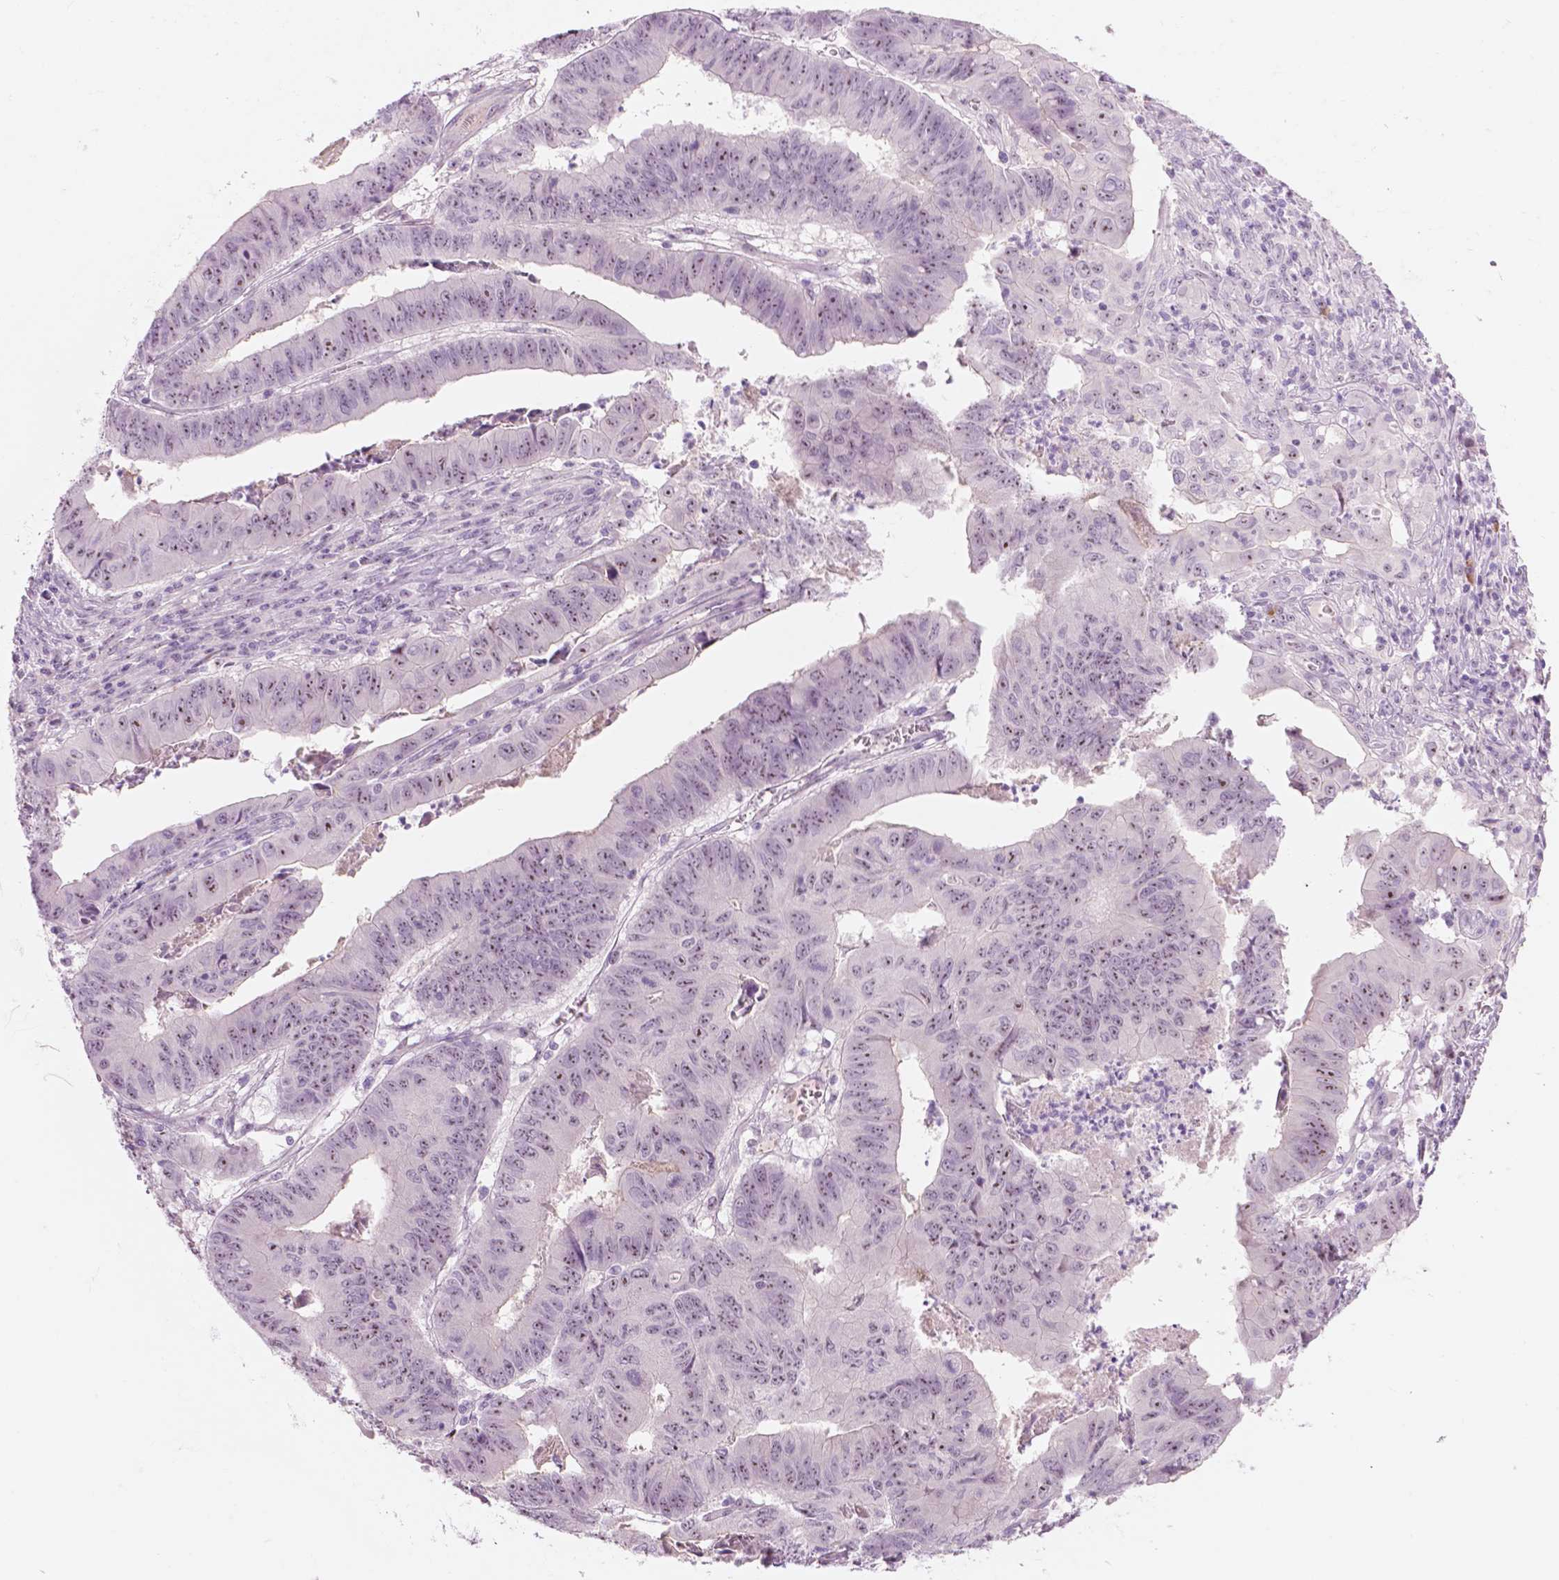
{"staining": {"intensity": "moderate", "quantity": "25%-75%", "location": "nuclear"}, "tissue": "stomach cancer", "cell_type": "Tumor cells", "image_type": "cancer", "snomed": [{"axis": "morphology", "description": "Adenocarcinoma, NOS"}, {"axis": "topography", "description": "Stomach, lower"}], "caption": "IHC (DAB) staining of stomach cancer (adenocarcinoma) demonstrates moderate nuclear protein expression in about 25%-75% of tumor cells. IHC stains the protein of interest in brown and the nuclei are stained blue.", "gene": "ZNF853", "patient": {"sex": "male", "age": 77}}